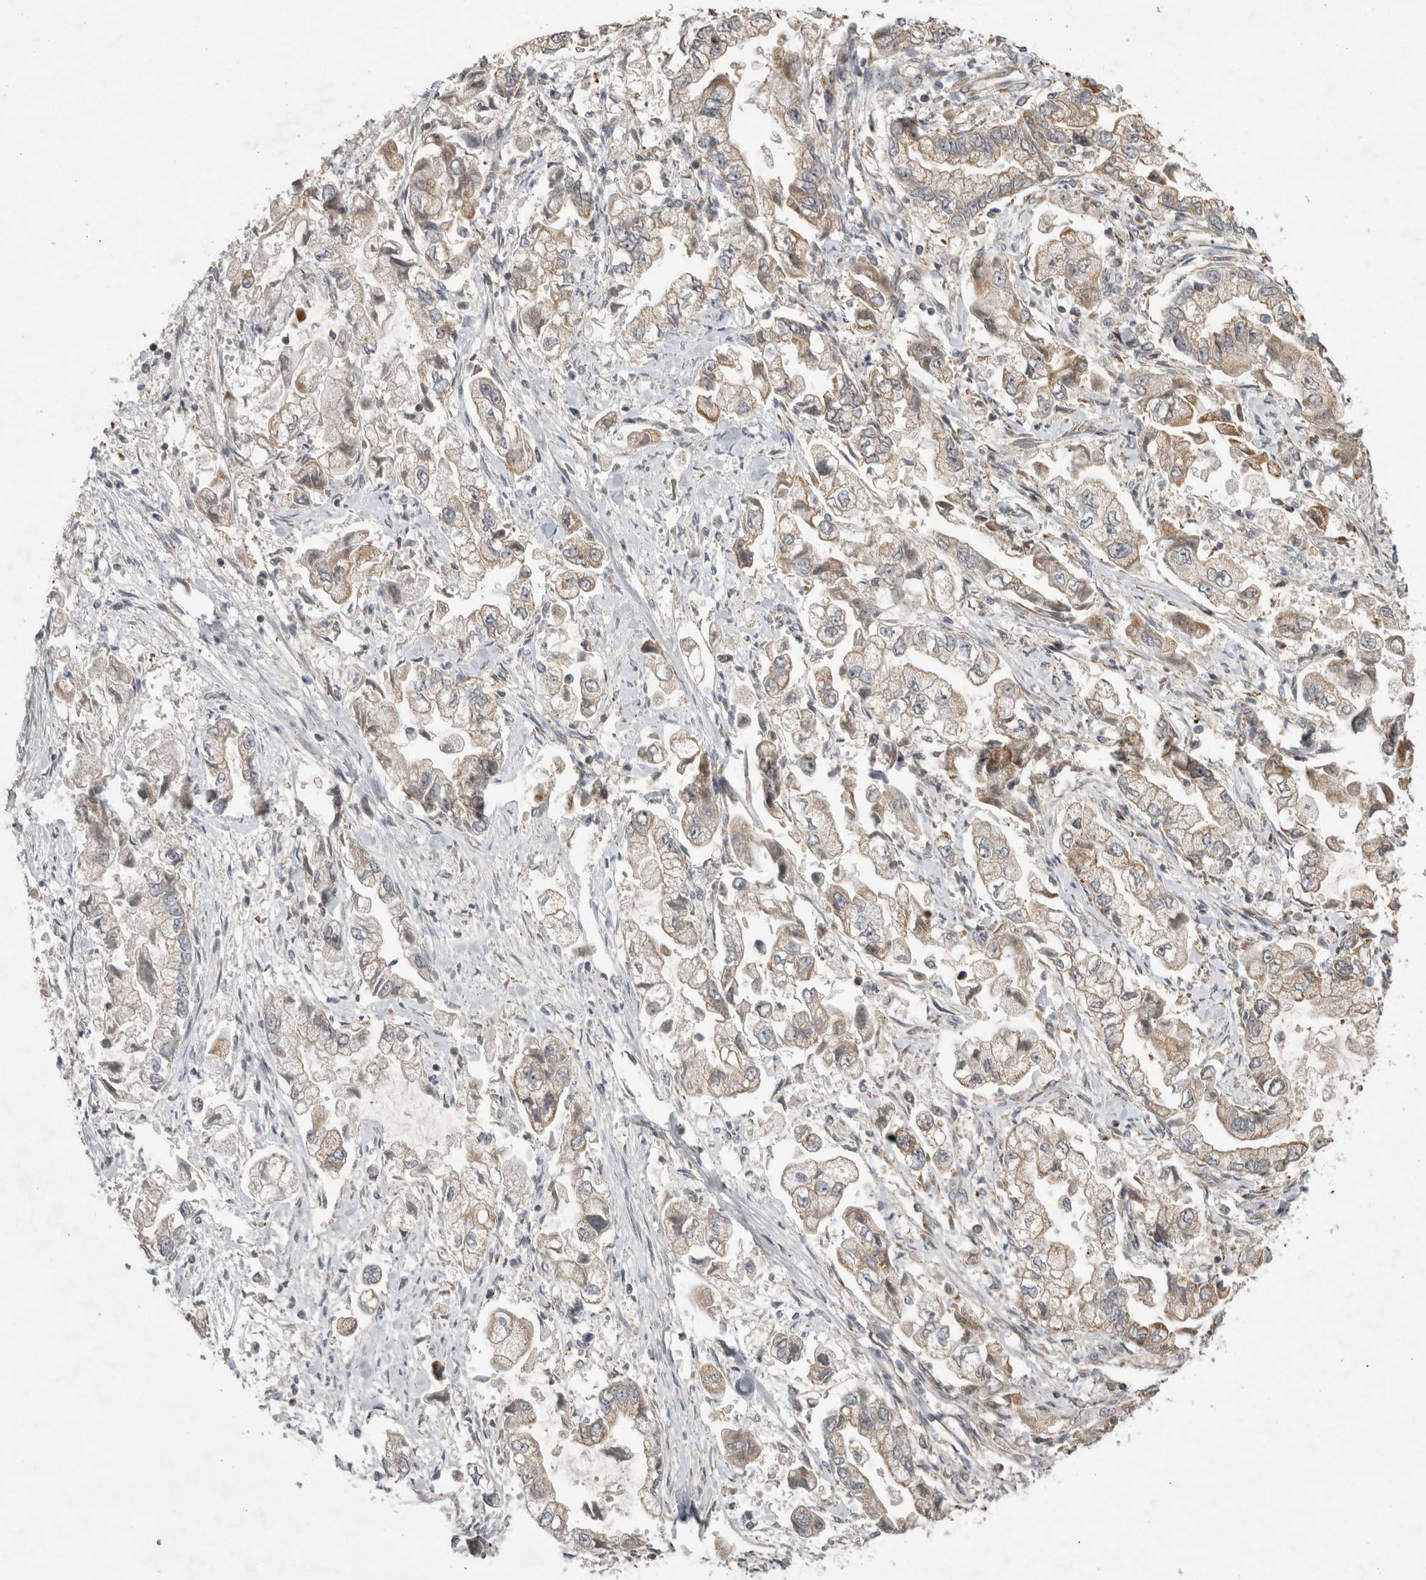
{"staining": {"intensity": "weak", "quantity": "25%-75%", "location": "cytoplasmic/membranous"}, "tissue": "stomach cancer", "cell_type": "Tumor cells", "image_type": "cancer", "snomed": [{"axis": "morphology", "description": "Normal tissue, NOS"}, {"axis": "morphology", "description": "Adenocarcinoma, NOS"}, {"axis": "topography", "description": "Stomach"}], "caption": "Protein staining displays weak cytoplasmic/membranous expression in about 25%-75% of tumor cells in stomach cancer (adenocarcinoma).", "gene": "KCNIP1", "patient": {"sex": "male", "age": 62}}